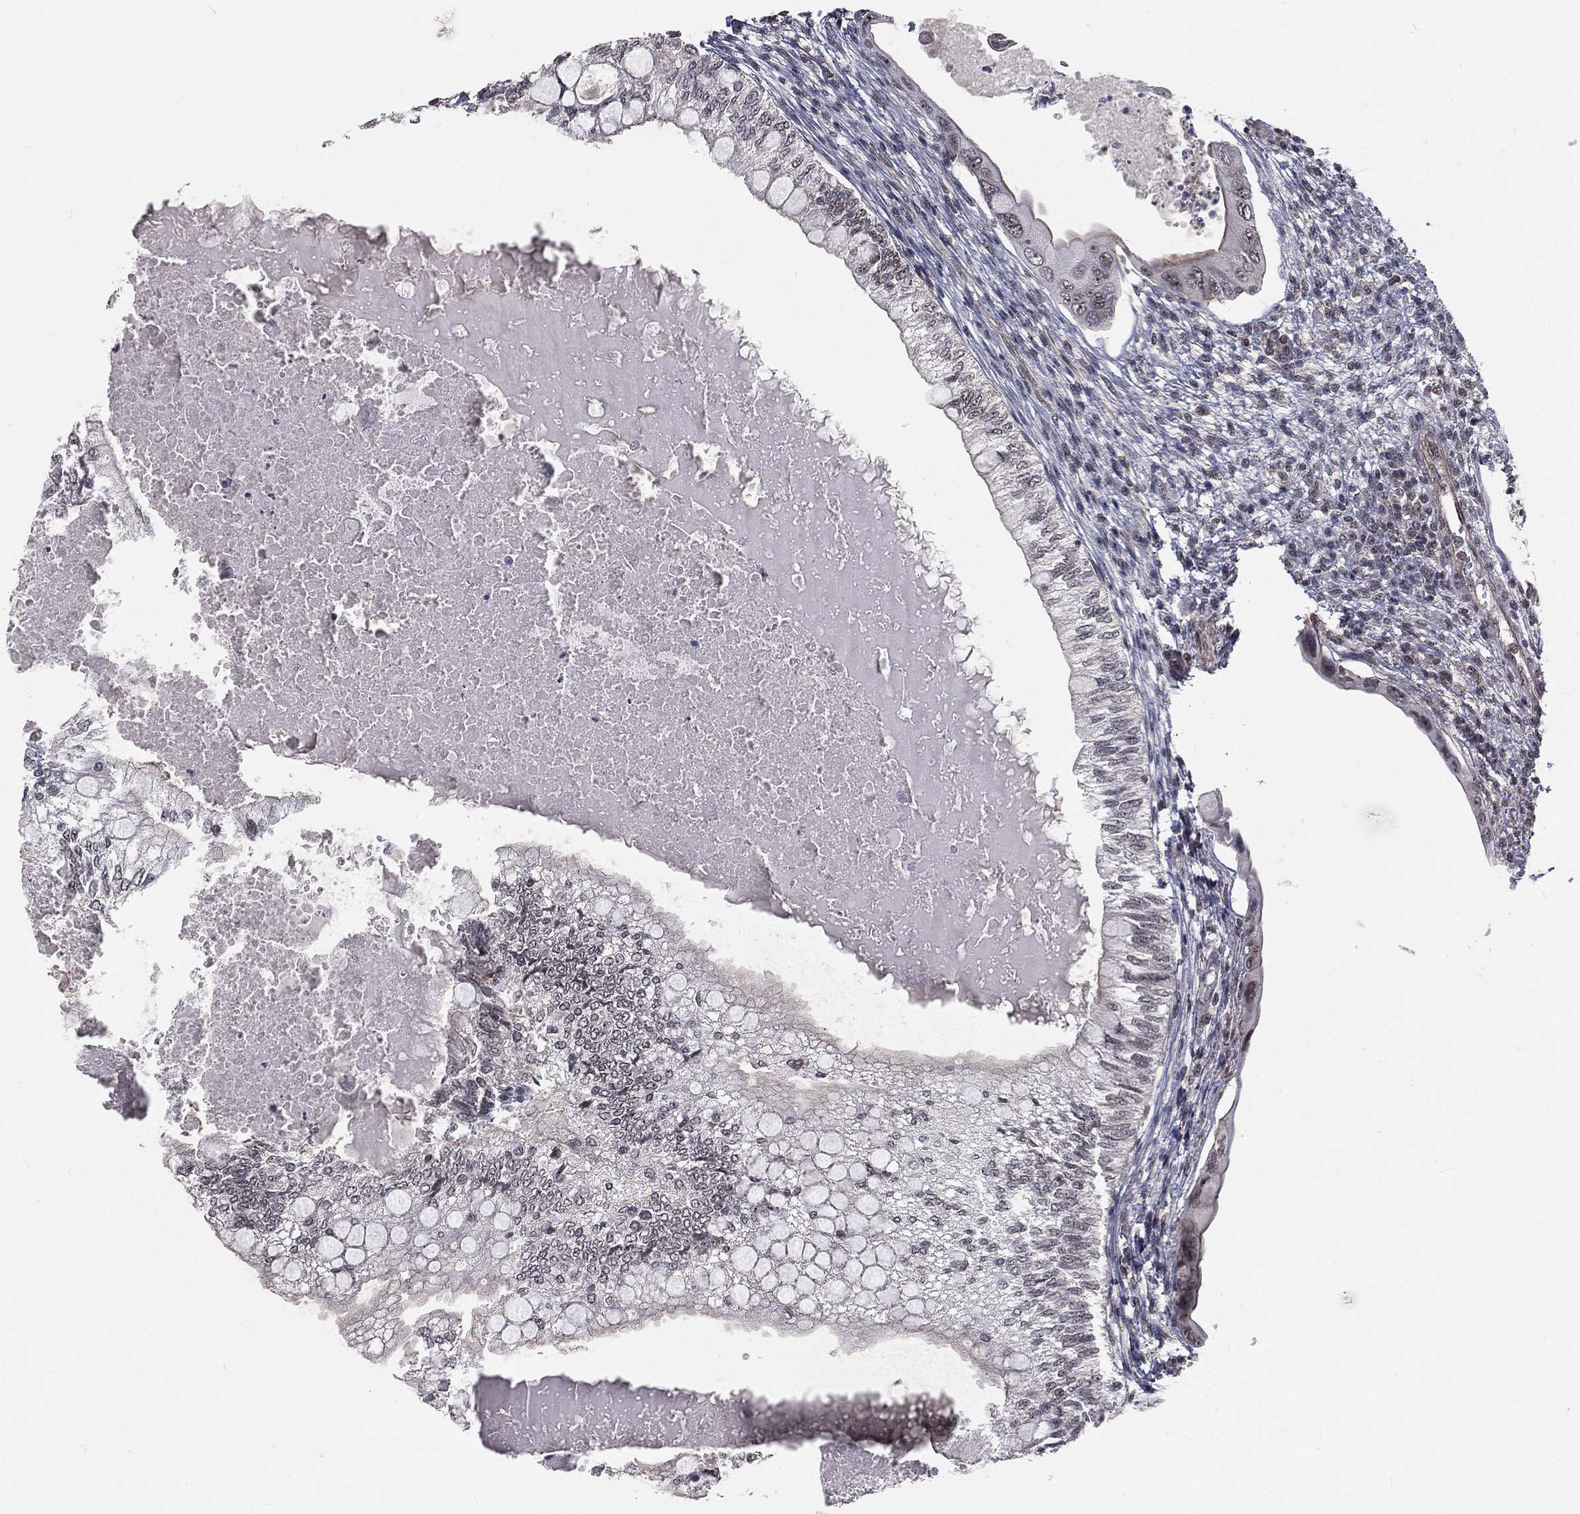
{"staining": {"intensity": "moderate", "quantity": "<25%", "location": "cytoplasmic/membranous"}, "tissue": "testis cancer", "cell_type": "Tumor cells", "image_type": "cancer", "snomed": [{"axis": "morphology", "description": "Seminoma, NOS"}, {"axis": "morphology", "description": "Carcinoma, Embryonal, NOS"}, {"axis": "topography", "description": "Testis"}], "caption": "About <25% of tumor cells in testis cancer (embryonal carcinoma) display moderate cytoplasmic/membranous protein staining as visualized by brown immunohistochemical staining.", "gene": "MORC2", "patient": {"sex": "male", "age": 41}}